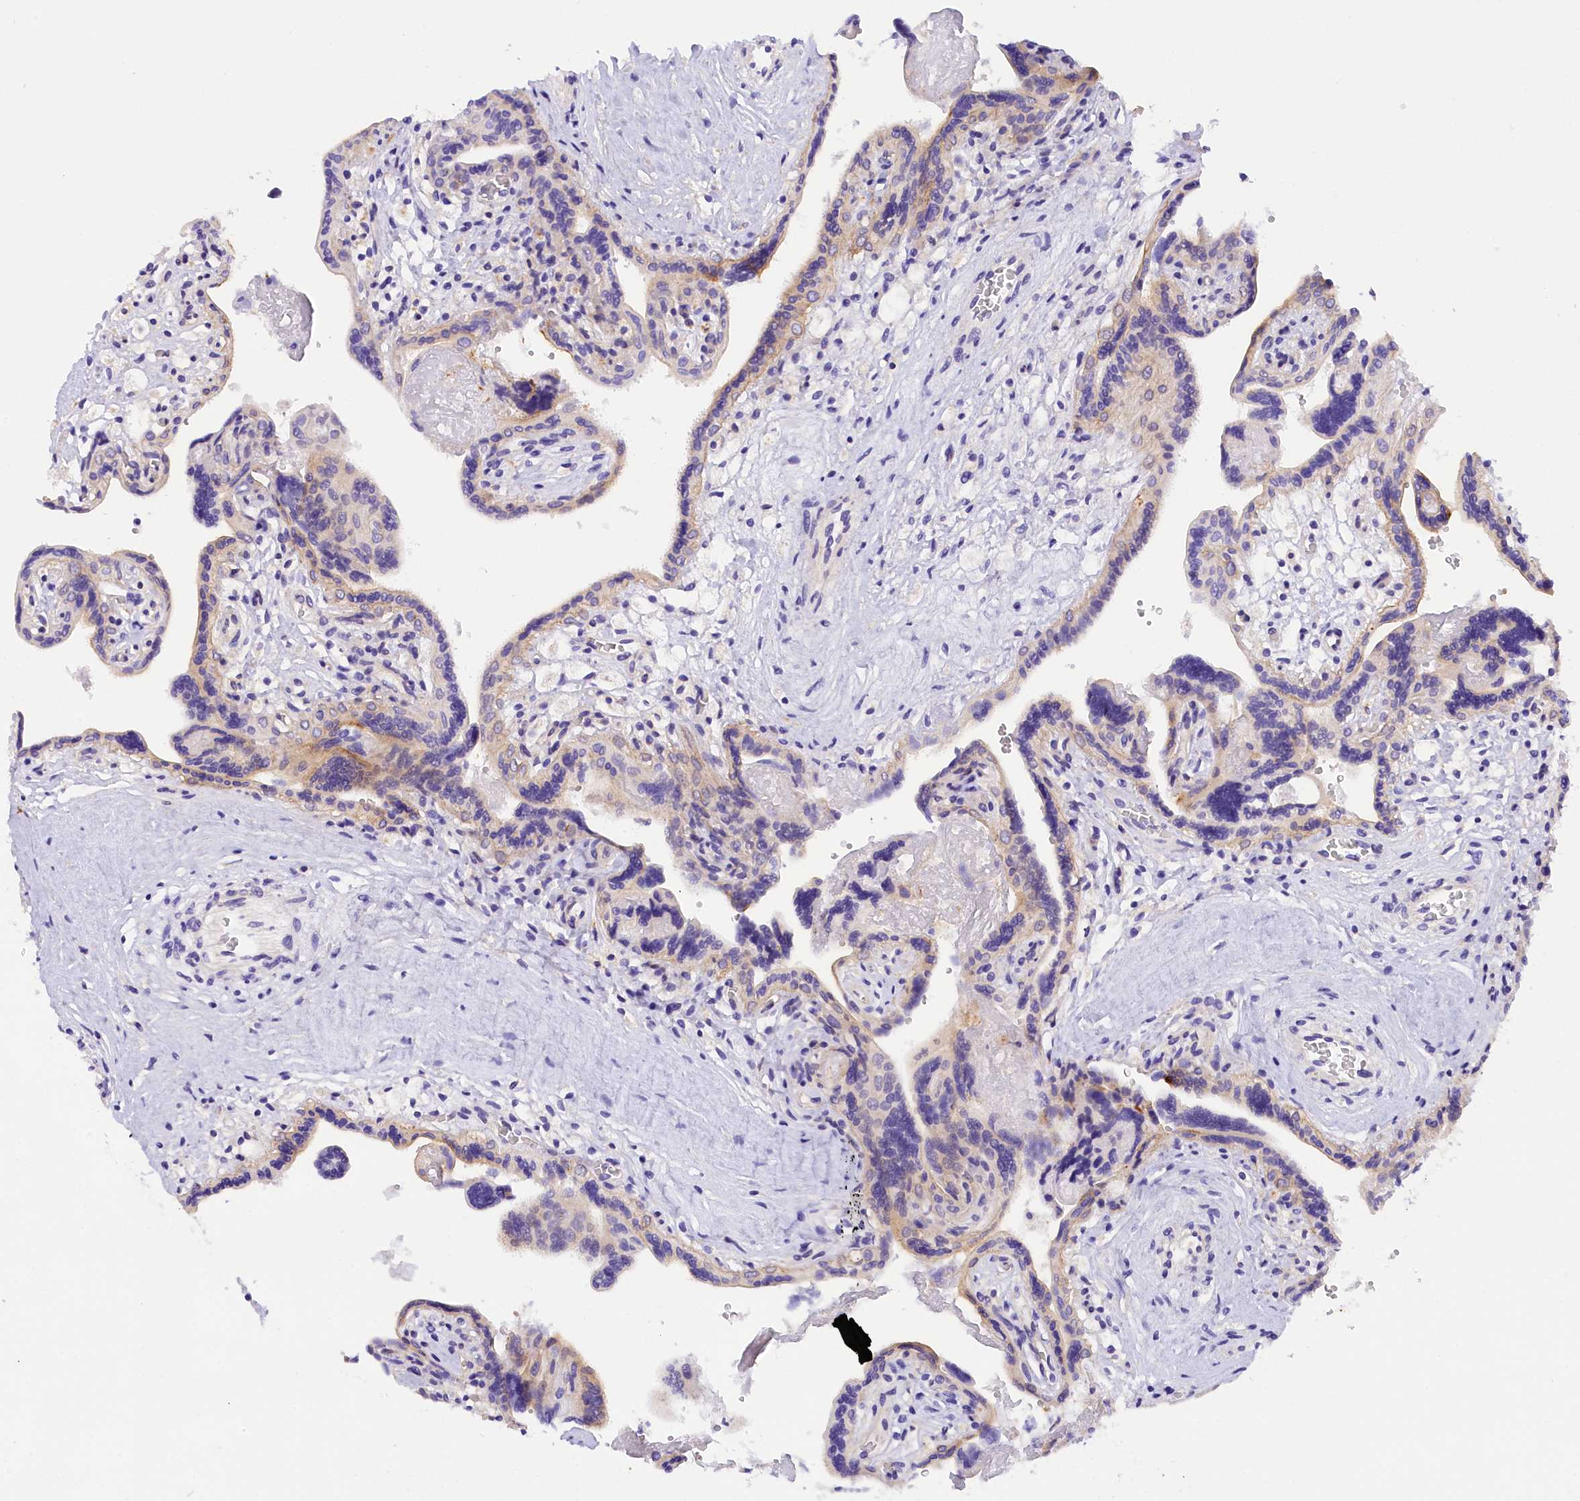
{"staining": {"intensity": "moderate", "quantity": "<25%", "location": "cytoplasmic/membranous"}, "tissue": "placenta", "cell_type": "Trophoblastic cells", "image_type": "normal", "snomed": [{"axis": "morphology", "description": "Normal tissue, NOS"}, {"axis": "topography", "description": "Placenta"}], "caption": "Brown immunohistochemical staining in normal placenta displays moderate cytoplasmic/membranous positivity in approximately <25% of trophoblastic cells. The protein of interest is shown in brown color, while the nuclei are stained blue.", "gene": "FAM193A", "patient": {"sex": "female", "age": 37}}